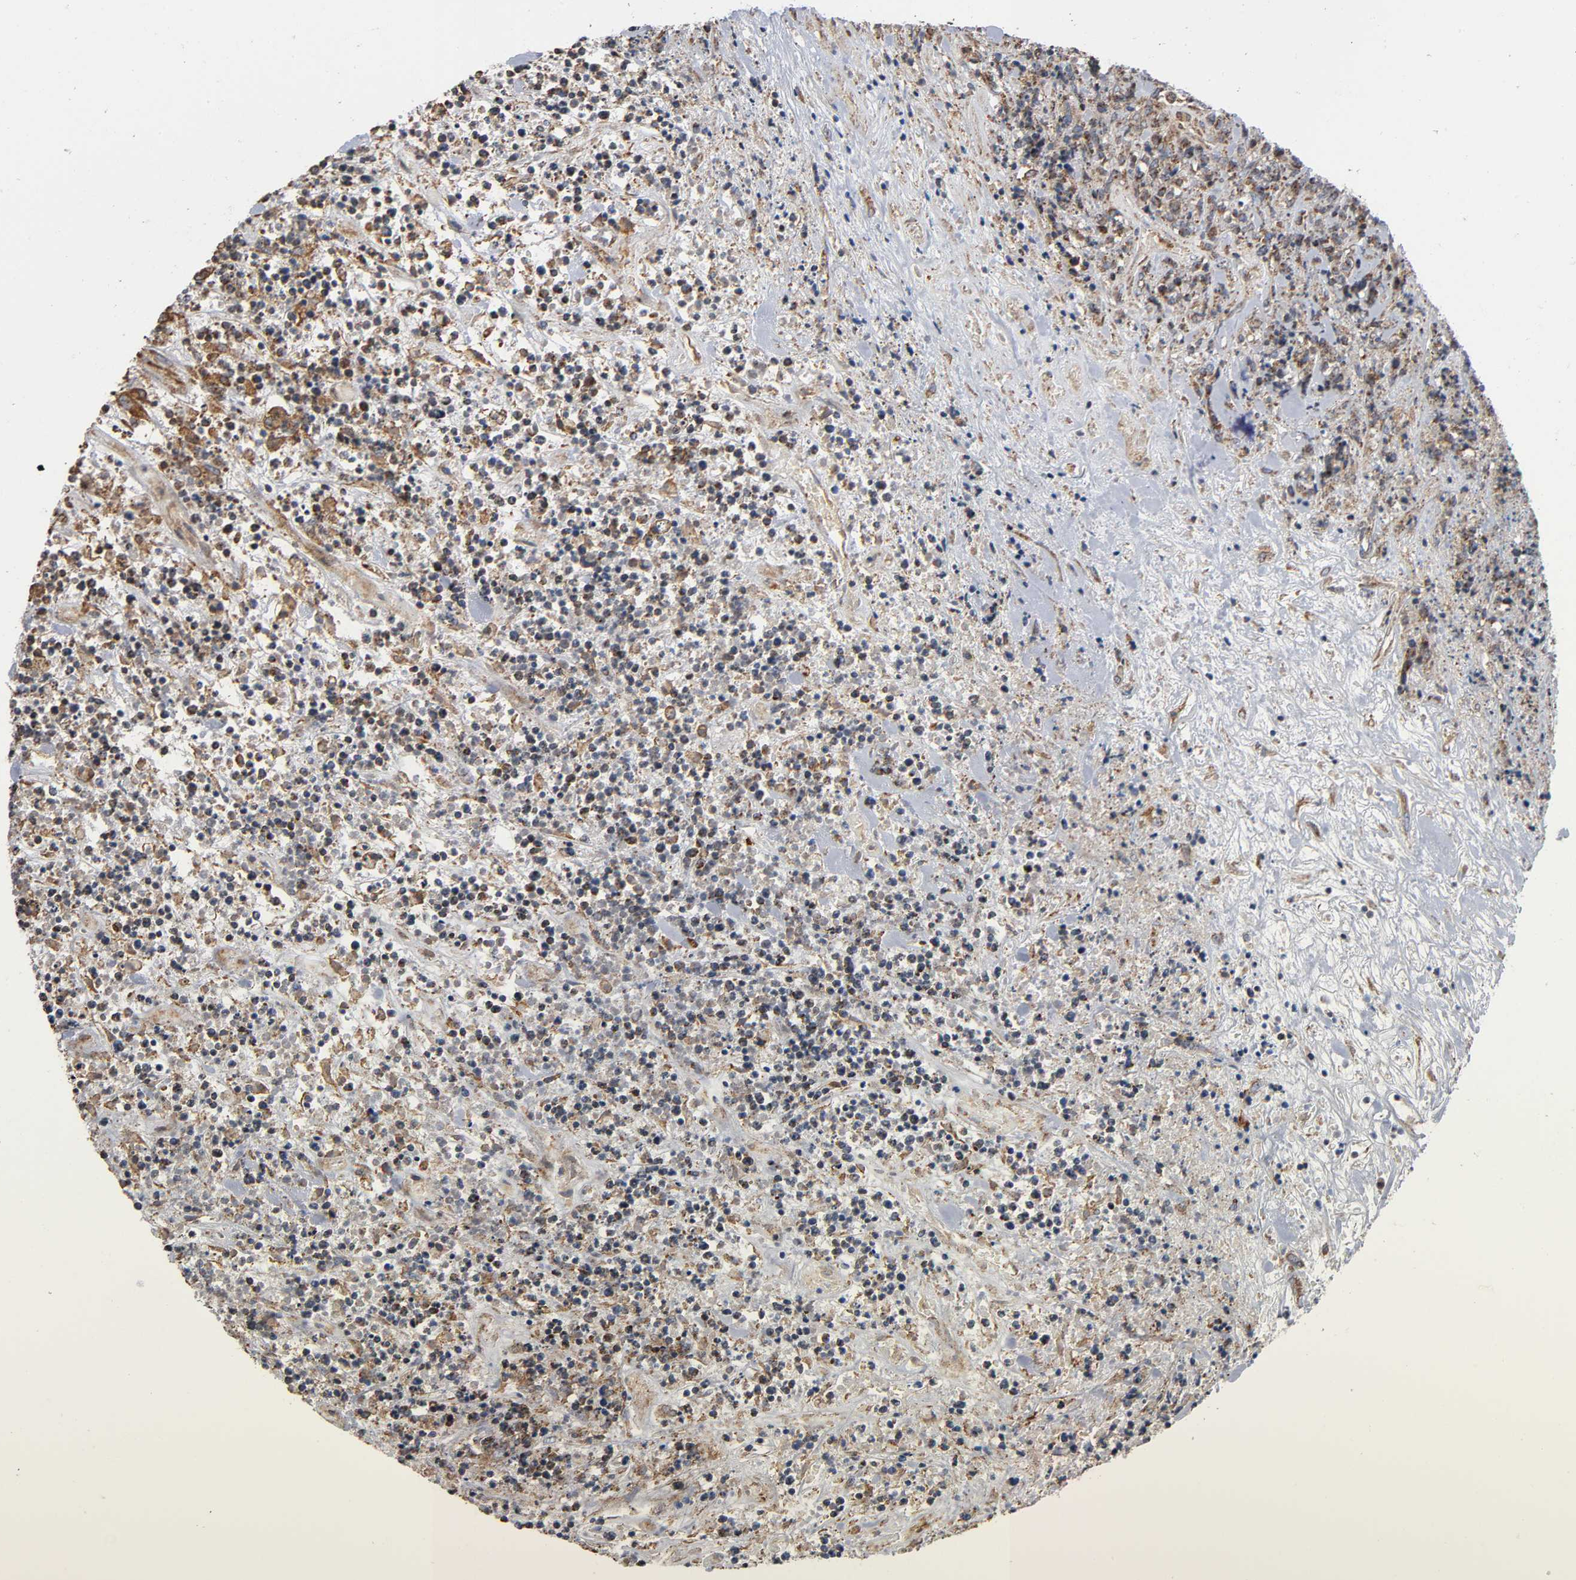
{"staining": {"intensity": "moderate", "quantity": "25%-75%", "location": "cytoplasmic/membranous"}, "tissue": "lymphoma", "cell_type": "Tumor cells", "image_type": "cancer", "snomed": [{"axis": "morphology", "description": "Malignant lymphoma, non-Hodgkin's type, High grade"}, {"axis": "topography", "description": "Soft tissue"}], "caption": "Protein expression analysis of human lymphoma reveals moderate cytoplasmic/membranous staining in approximately 25%-75% of tumor cells. (DAB IHC, brown staining for protein, blue staining for nuclei).", "gene": "MAP3K1", "patient": {"sex": "male", "age": 18}}